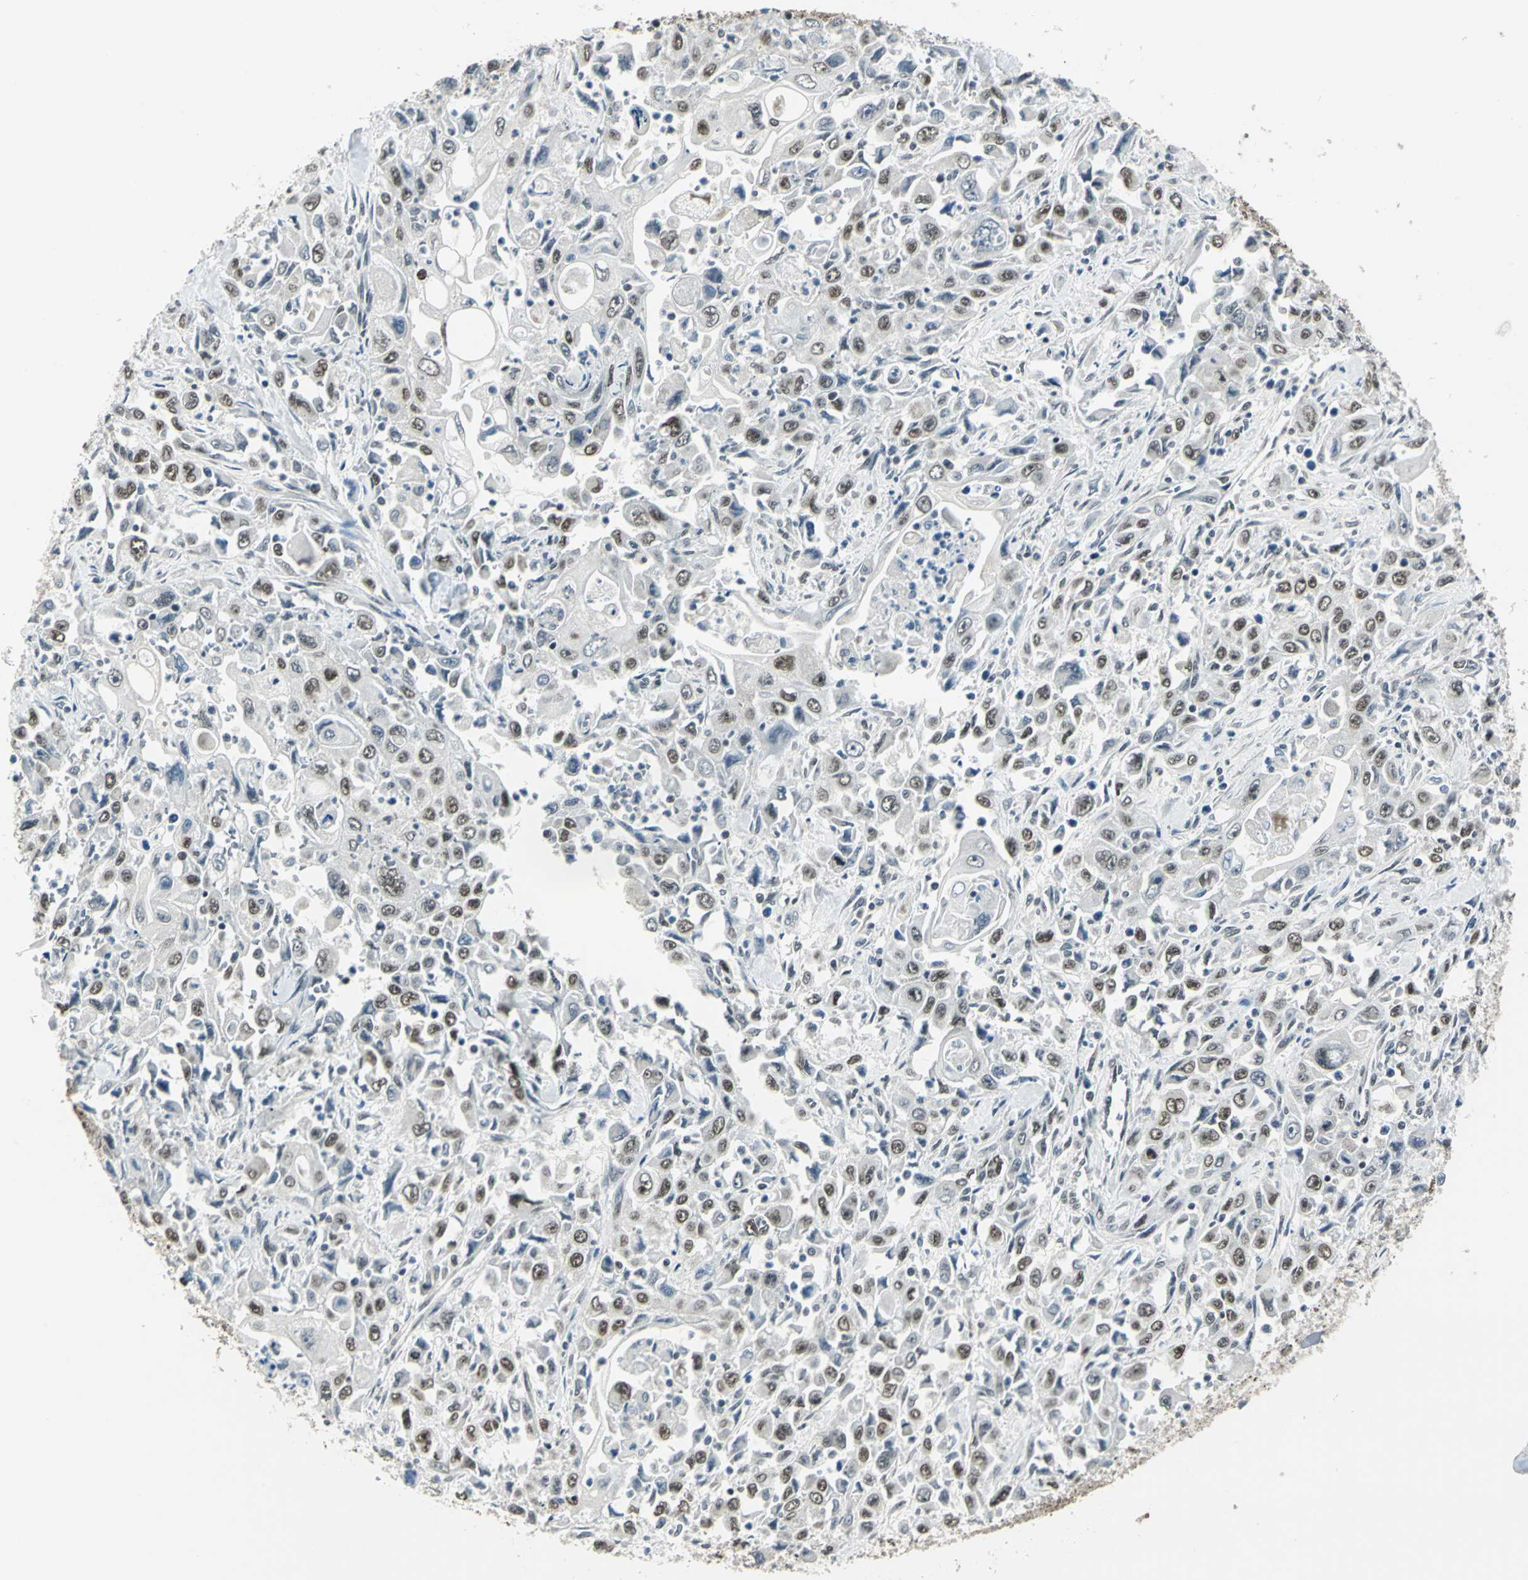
{"staining": {"intensity": "moderate", "quantity": ">75%", "location": "nuclear"}, "tissue": "pancreatic cancer", "cell_type": "Tumor cells", "image_type": "cancer", "snomed": [{"axis": "morphology", "description": "Adenocarcinoma, NOS"}, {"axis": "topography", "description": "Pancreas"}], "caption": "Moderate nuclear staining is appreciated in approximately >75% of tumor cells in pancreatic adenocarcinoma.", "gene": "ADNP", "patient": {"sex": "male", "age": 70}}